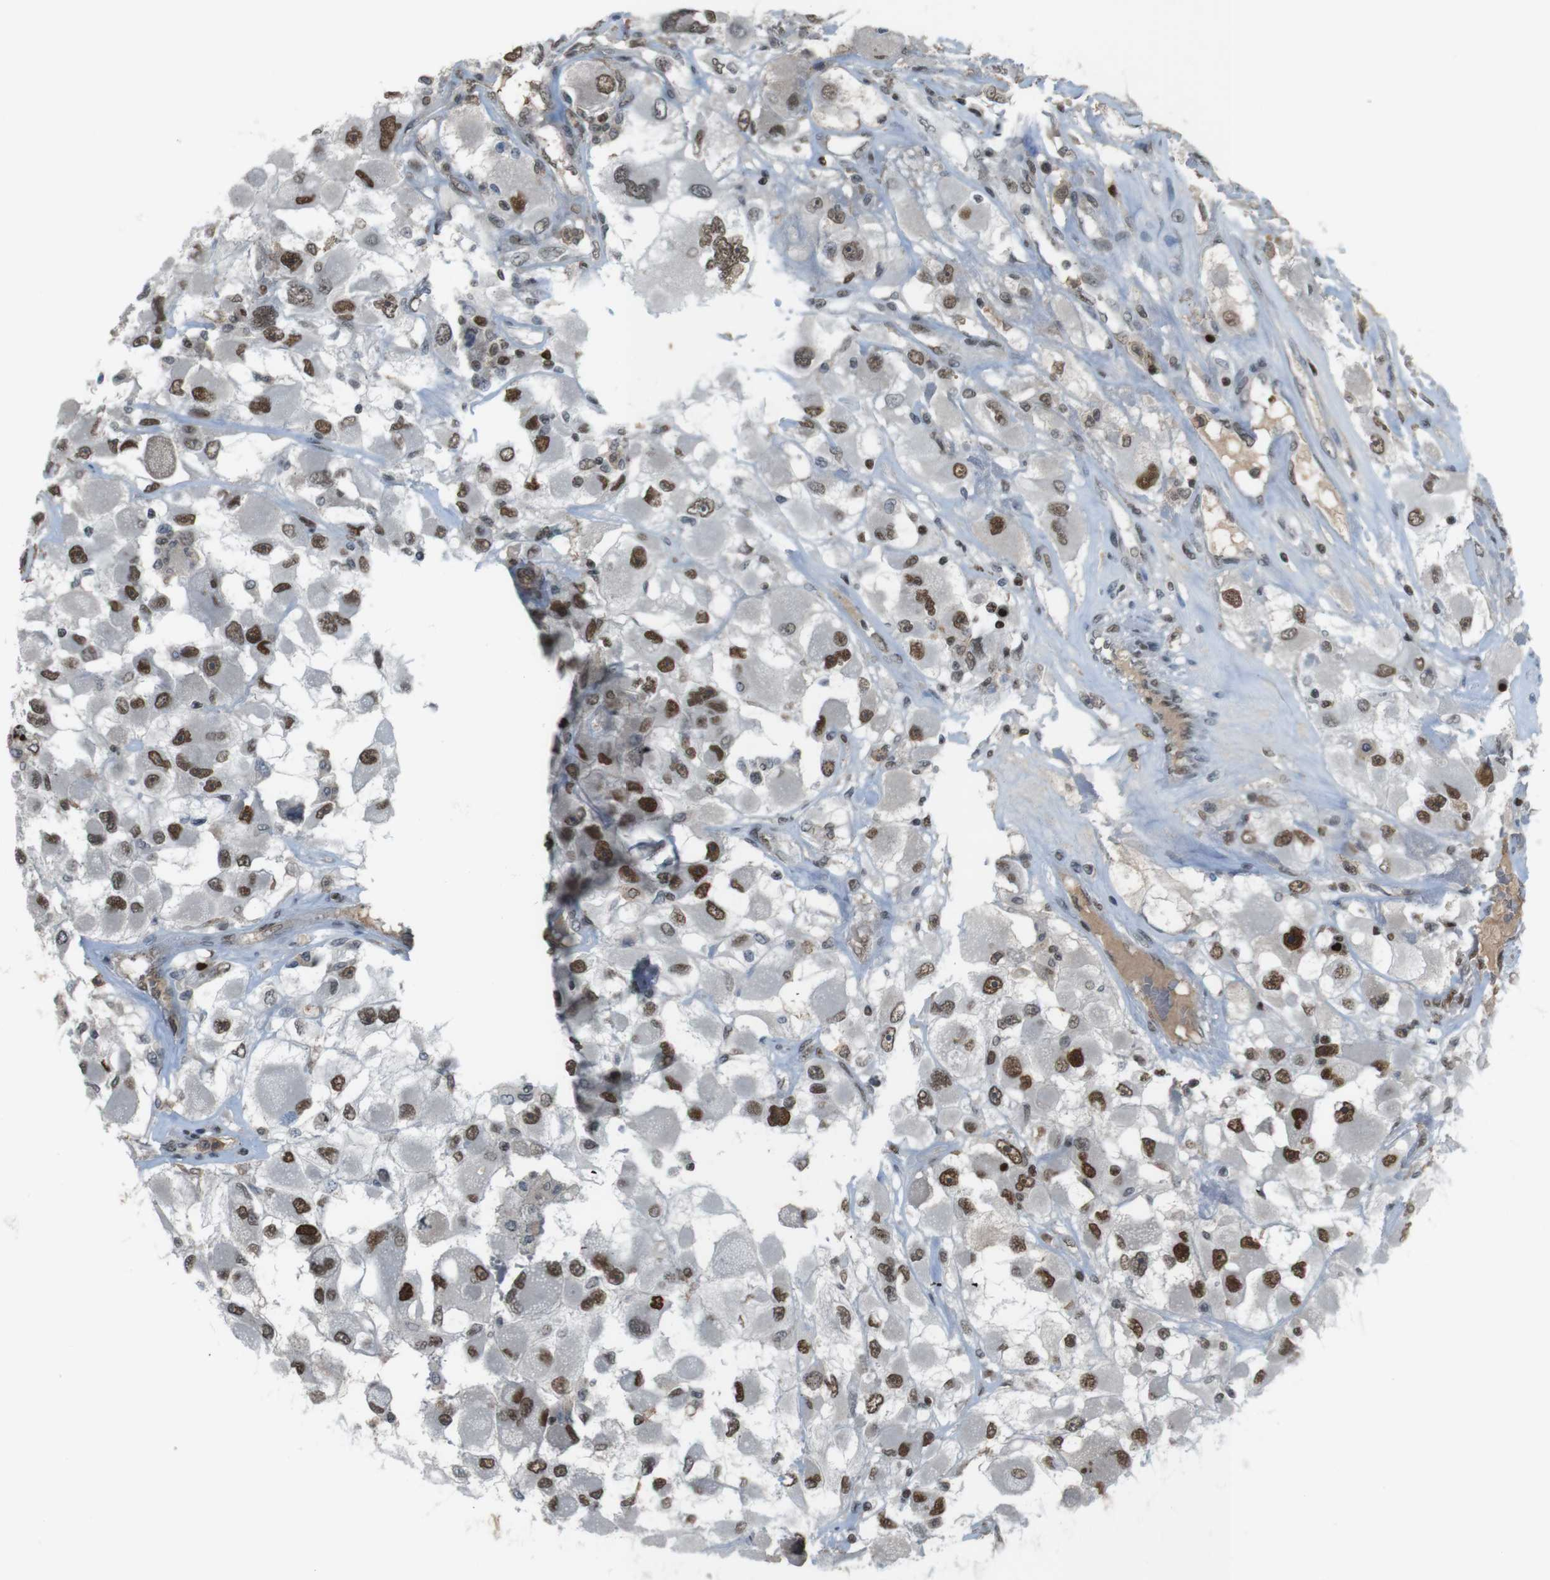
{"staining": {"intensity": "strong", "quantity": ">75%", "location": "nuclear"}, "tissue": "renal cancer", "cell_type": "Tumor cells", "image_type": "cancer", "snomed": [{"axis": "morphology", "description": "Adenocarcinoma, NOS"}, {"axis": "topography", "description": "Kidney"}], "caption": "This histopathology image demonstrates IHC staining of human adenocarcinoma (renal), with high strong nuclear expression in approximately >75% of tumor cells.", "gene": "SUB1", "patient": {"sex": "female", "age": 52}}